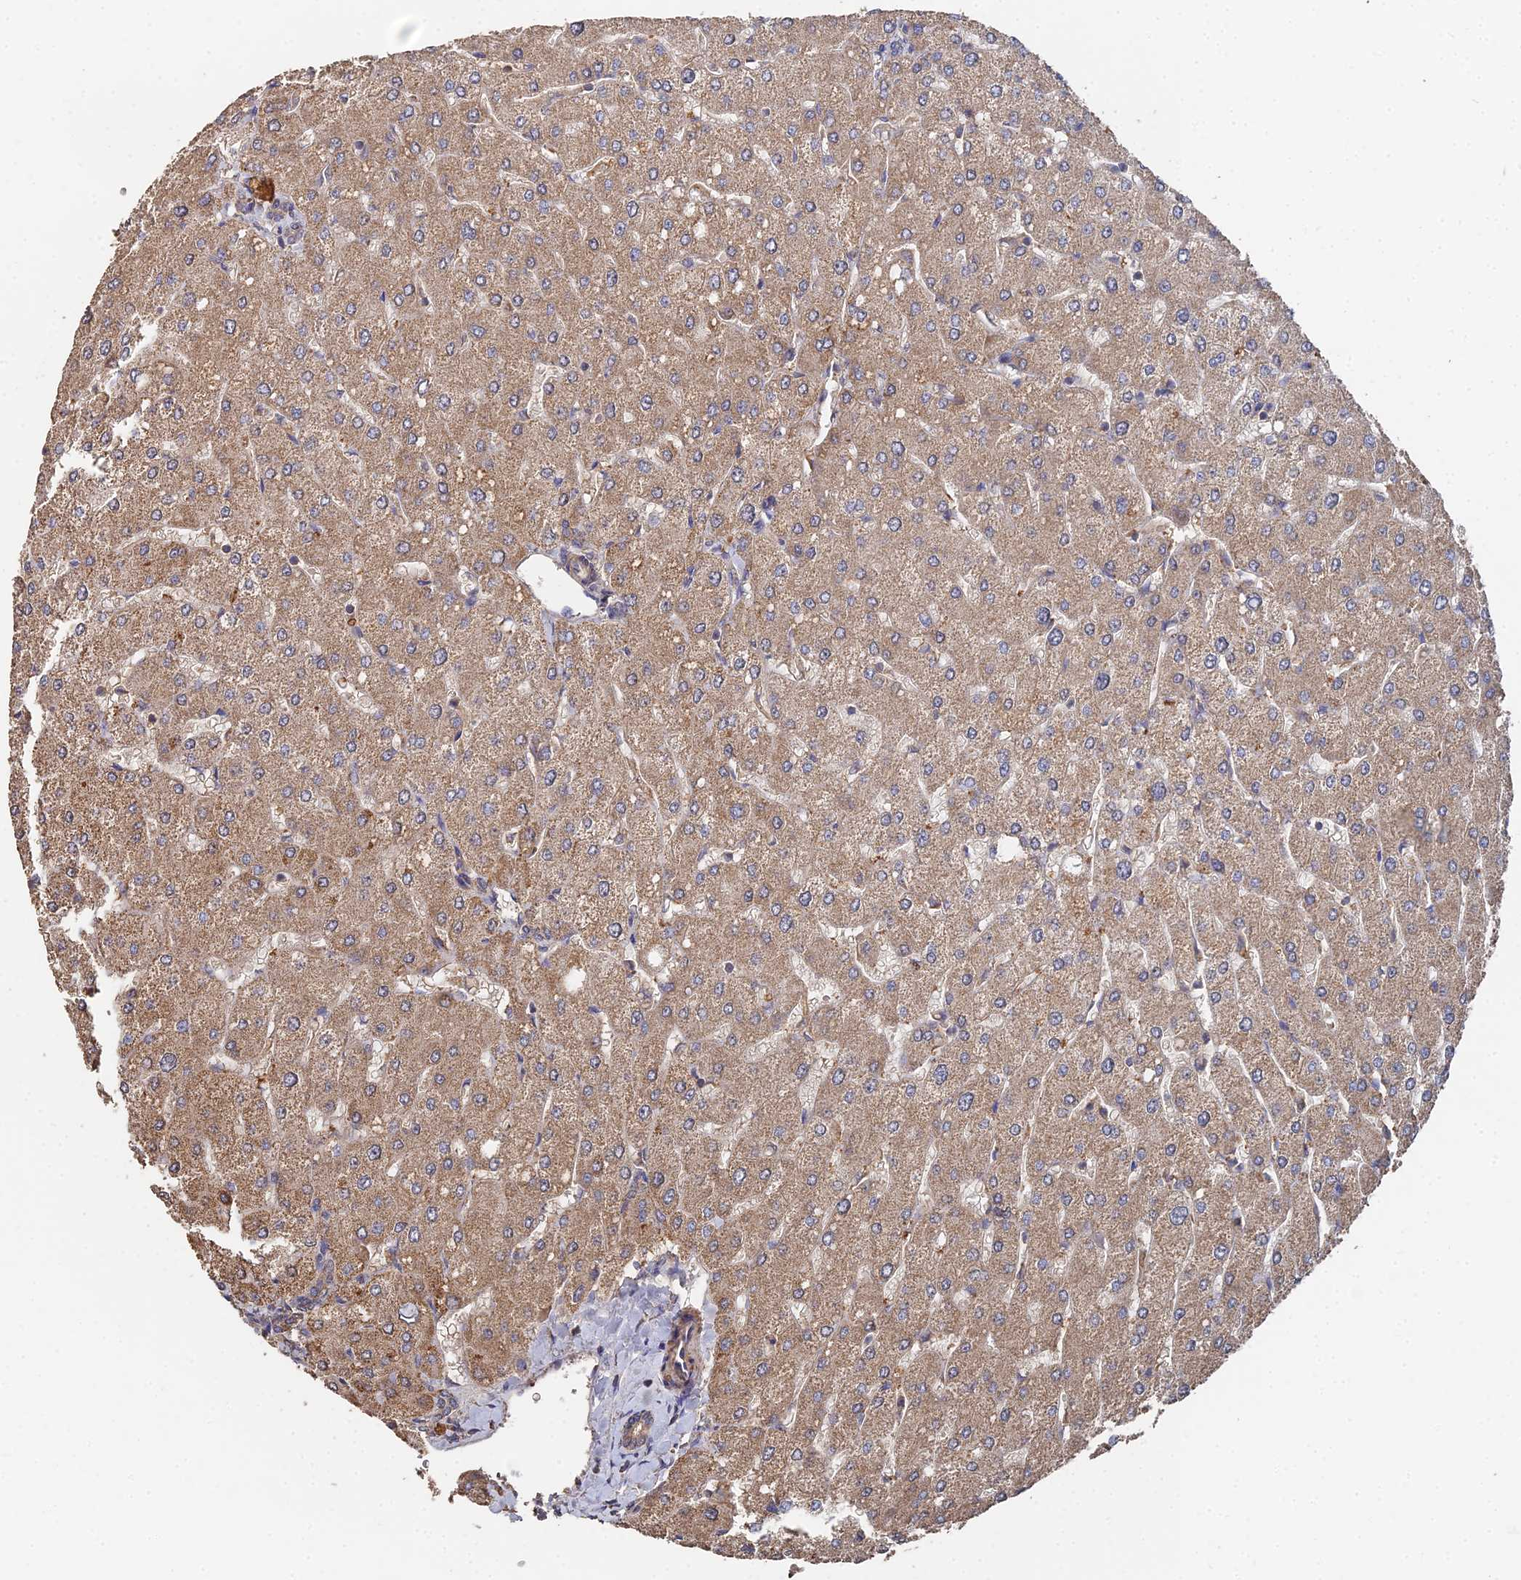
{"staining": {"intensity": "weak", "quantity": ">75%", "location": "cytoplasmic/membranous"}, "tissue": "liver", "cell_type": "Cholangiocytes", "image_type": "normal", "snomed": [{"axis": "morphology", "description": "Normal tissue, NOS"}, {"axis": "topography", "description": "Liver"}], "caption": "A photomicrograph of liver stained for a protein reveals weak cytoplasmic/membranous brown staining in cholangiocytes. The staining was performed using DAB (3,3'-diaminobenzidine) to visualize the protein expression in brown, while the nuclei were stained in blue with hematoxylin (Magnification: 20x).", "gene": "SPANXN4", "patient": {"sex": "male", "age": 55}}